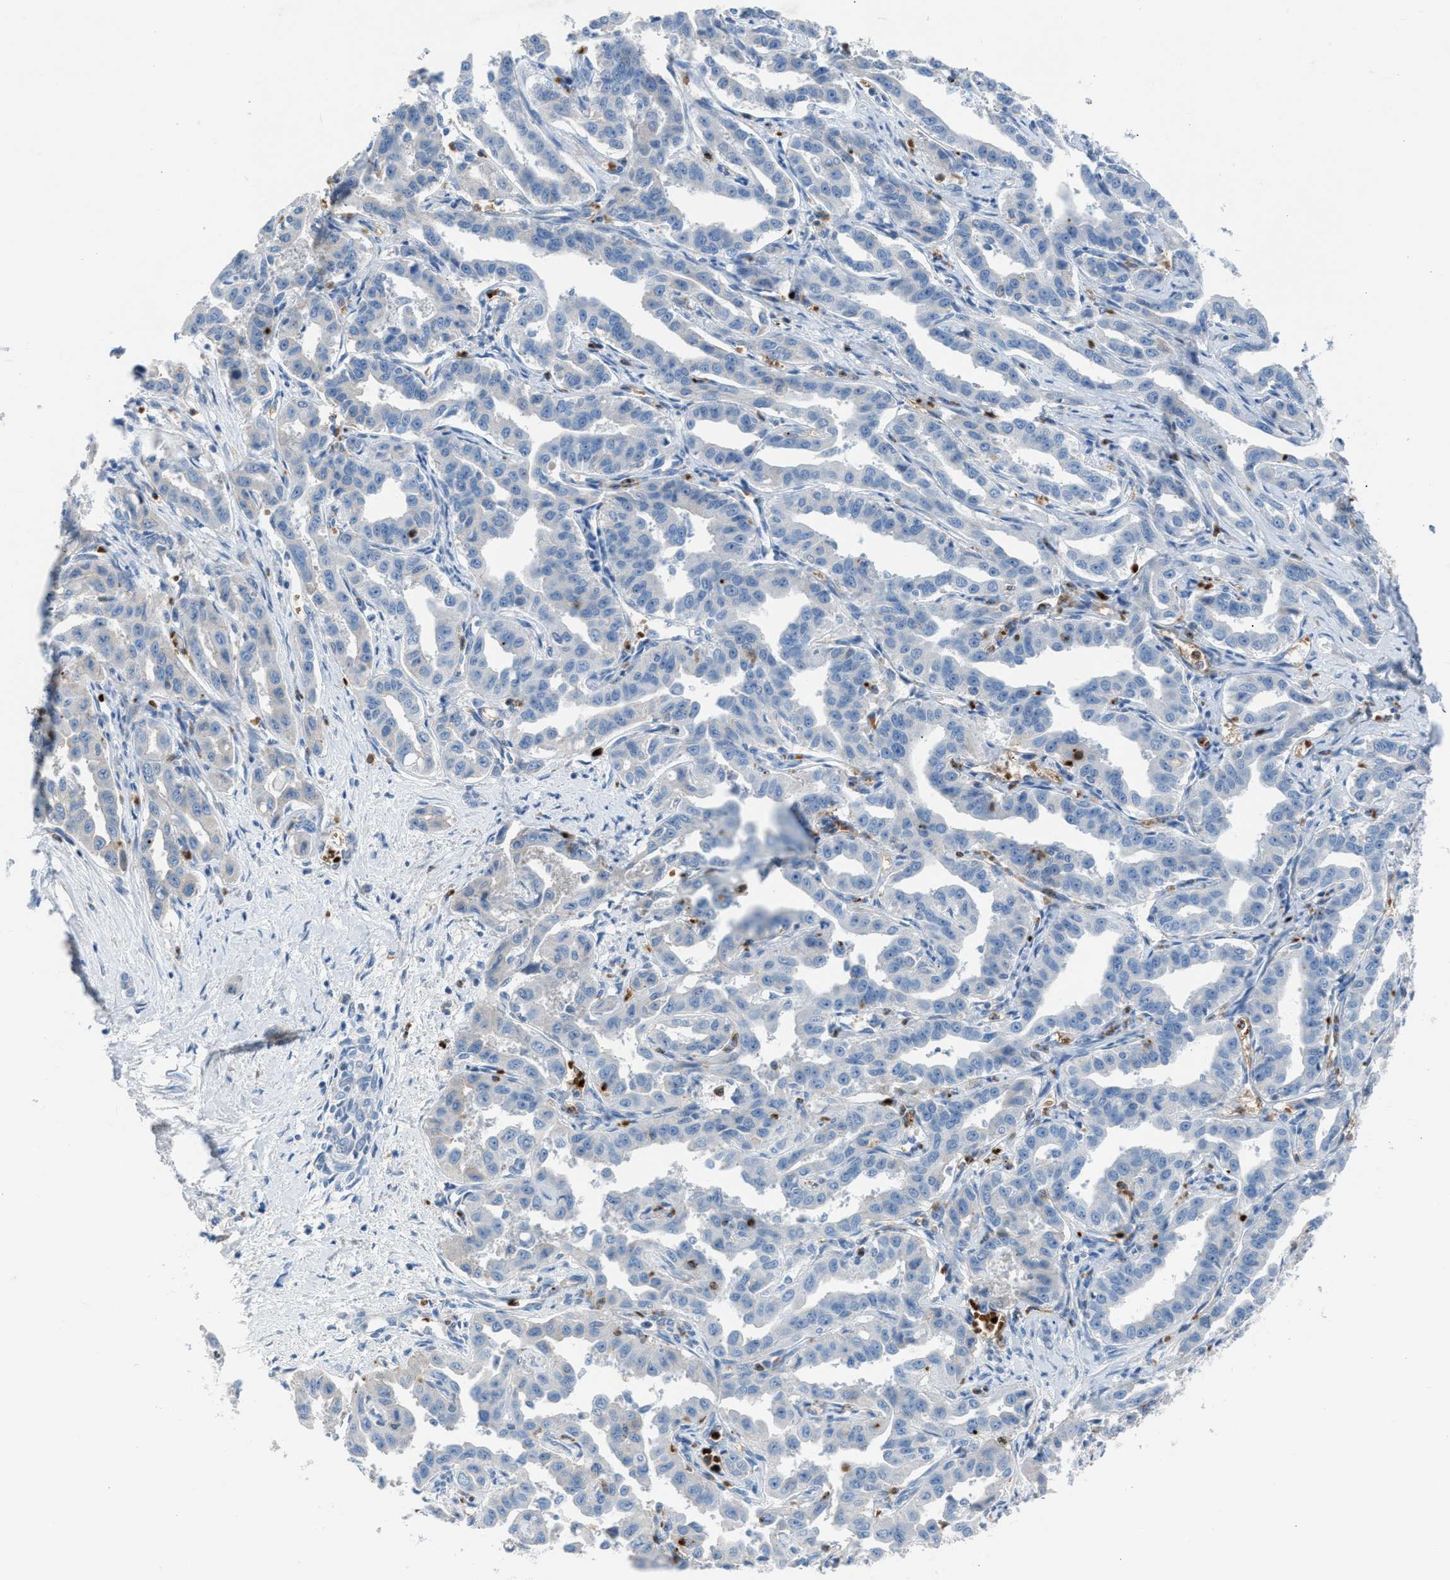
{"staining": {"intensity": "negative", "quantity": "none", "location": "none"}, "tissue": "liver cancer", "cell_type": "Tumor cells", "image_type": "cancer", "snomed": [{"axis": "morphology", "description": "Cholangiocarcinoma"}, {"axis": "topography", "description": "Liver"}], "caption": "This image is of liver cancer (cholangiocarcinoma) stained with immunohistochemistry to label a protein in brown with the nuclei are counter-stained blue. There is no staining in tumor cells.", "gene": "CFAP77", "patient": {"sex": "male", "age": 59}}